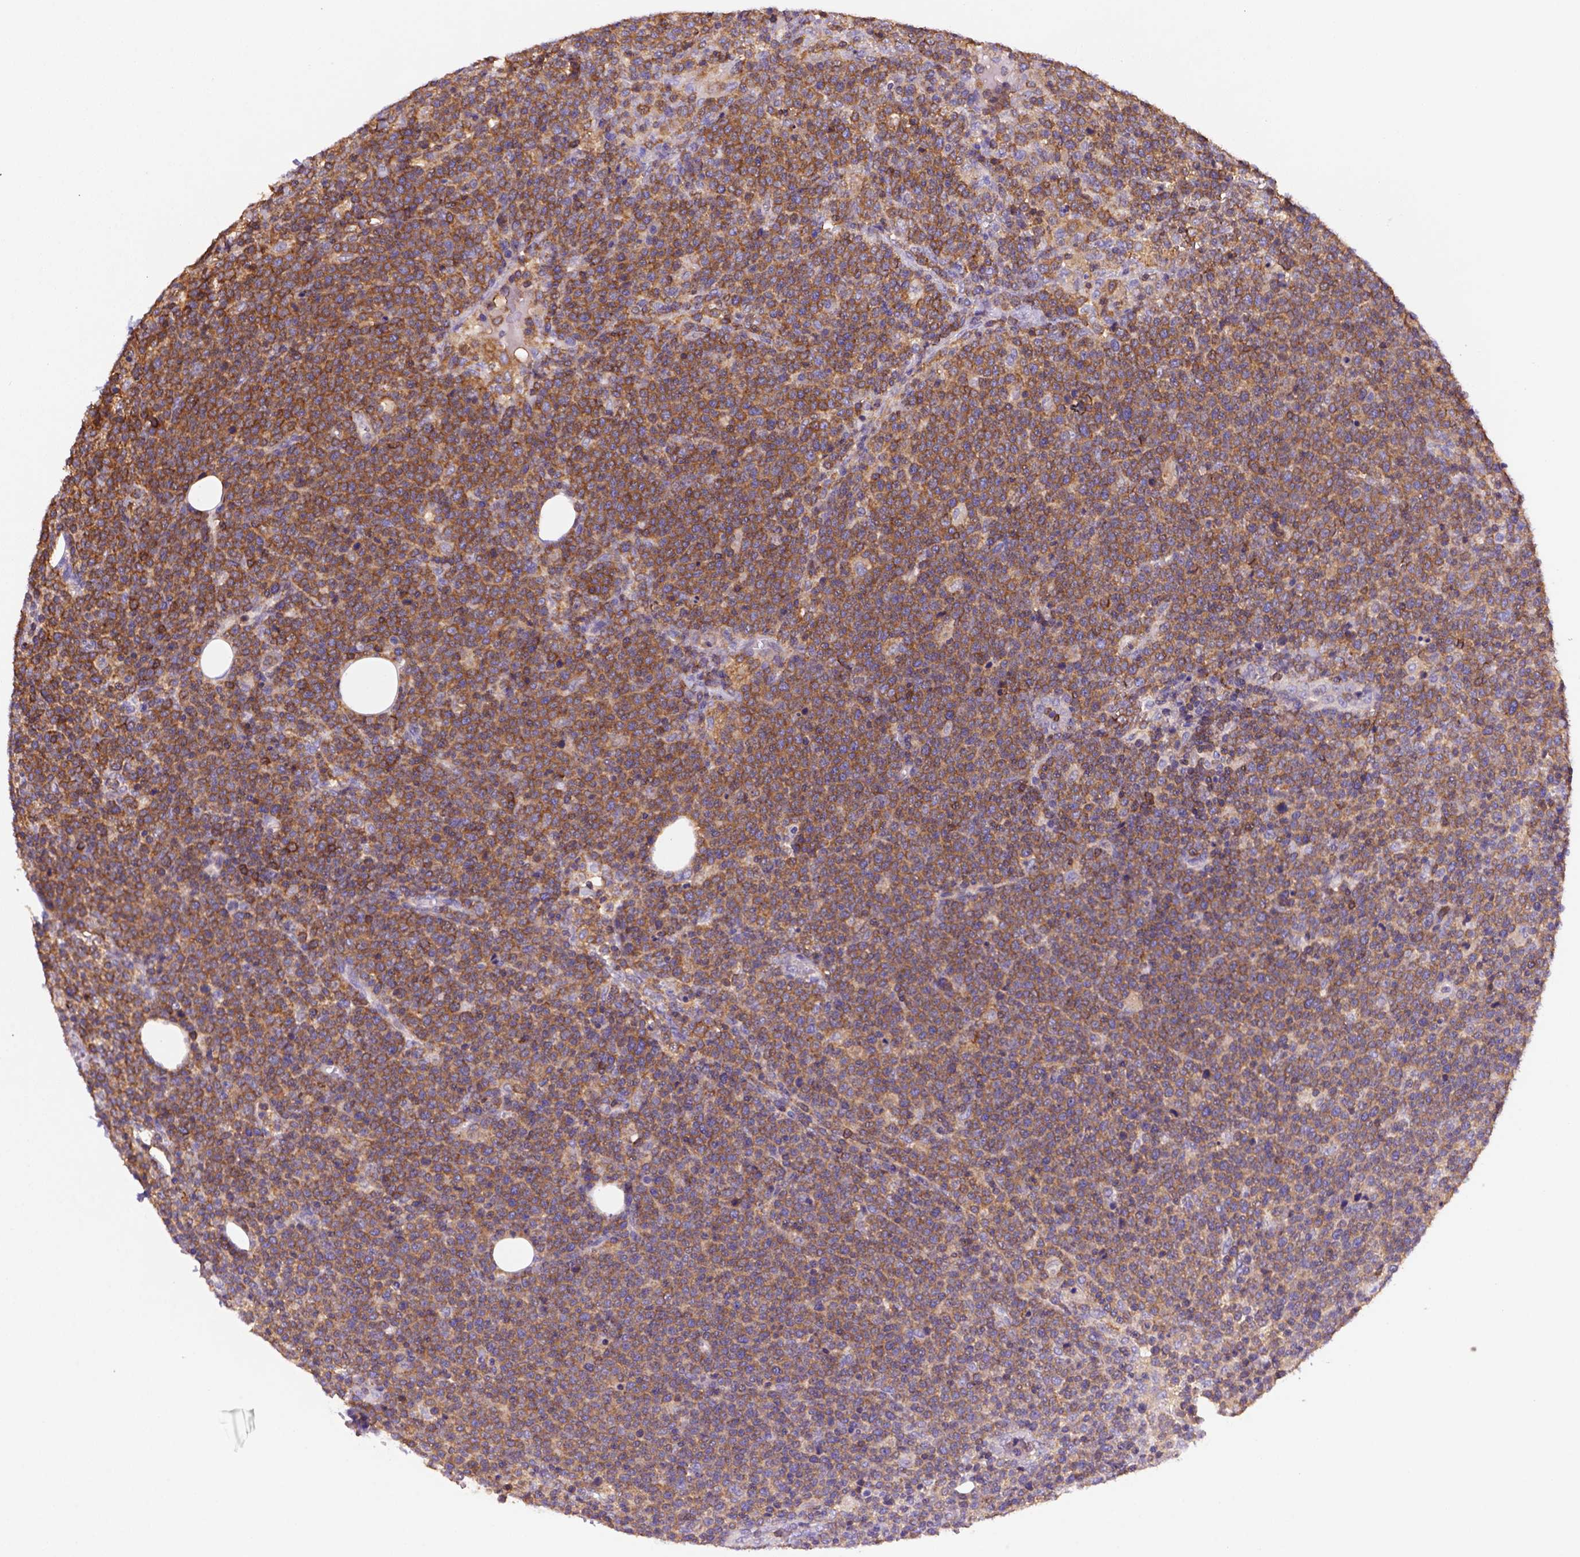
{"staining": {"intensity": "strong", "quantity": ">75%", "location": "cytoplasmic/membranous"}, "tissue": "lymphoma", "cell_type": "Tumor cells", "image_type": "cancer", "snomed": [{"axis": "morphology", "description": "Malignant lymphoma, non-Hodgkin's type, High grade"}, {"axis": "topography", "description": "Lymph node"}], "caption": "Lymphoma stained with immunohistochemistry (IHC) exhibits strong cytoplasmic/membranous staining in about >75% of tumor cells.", "gene": "INPP5D", "patient": {"sex": "male", "age": 61}}